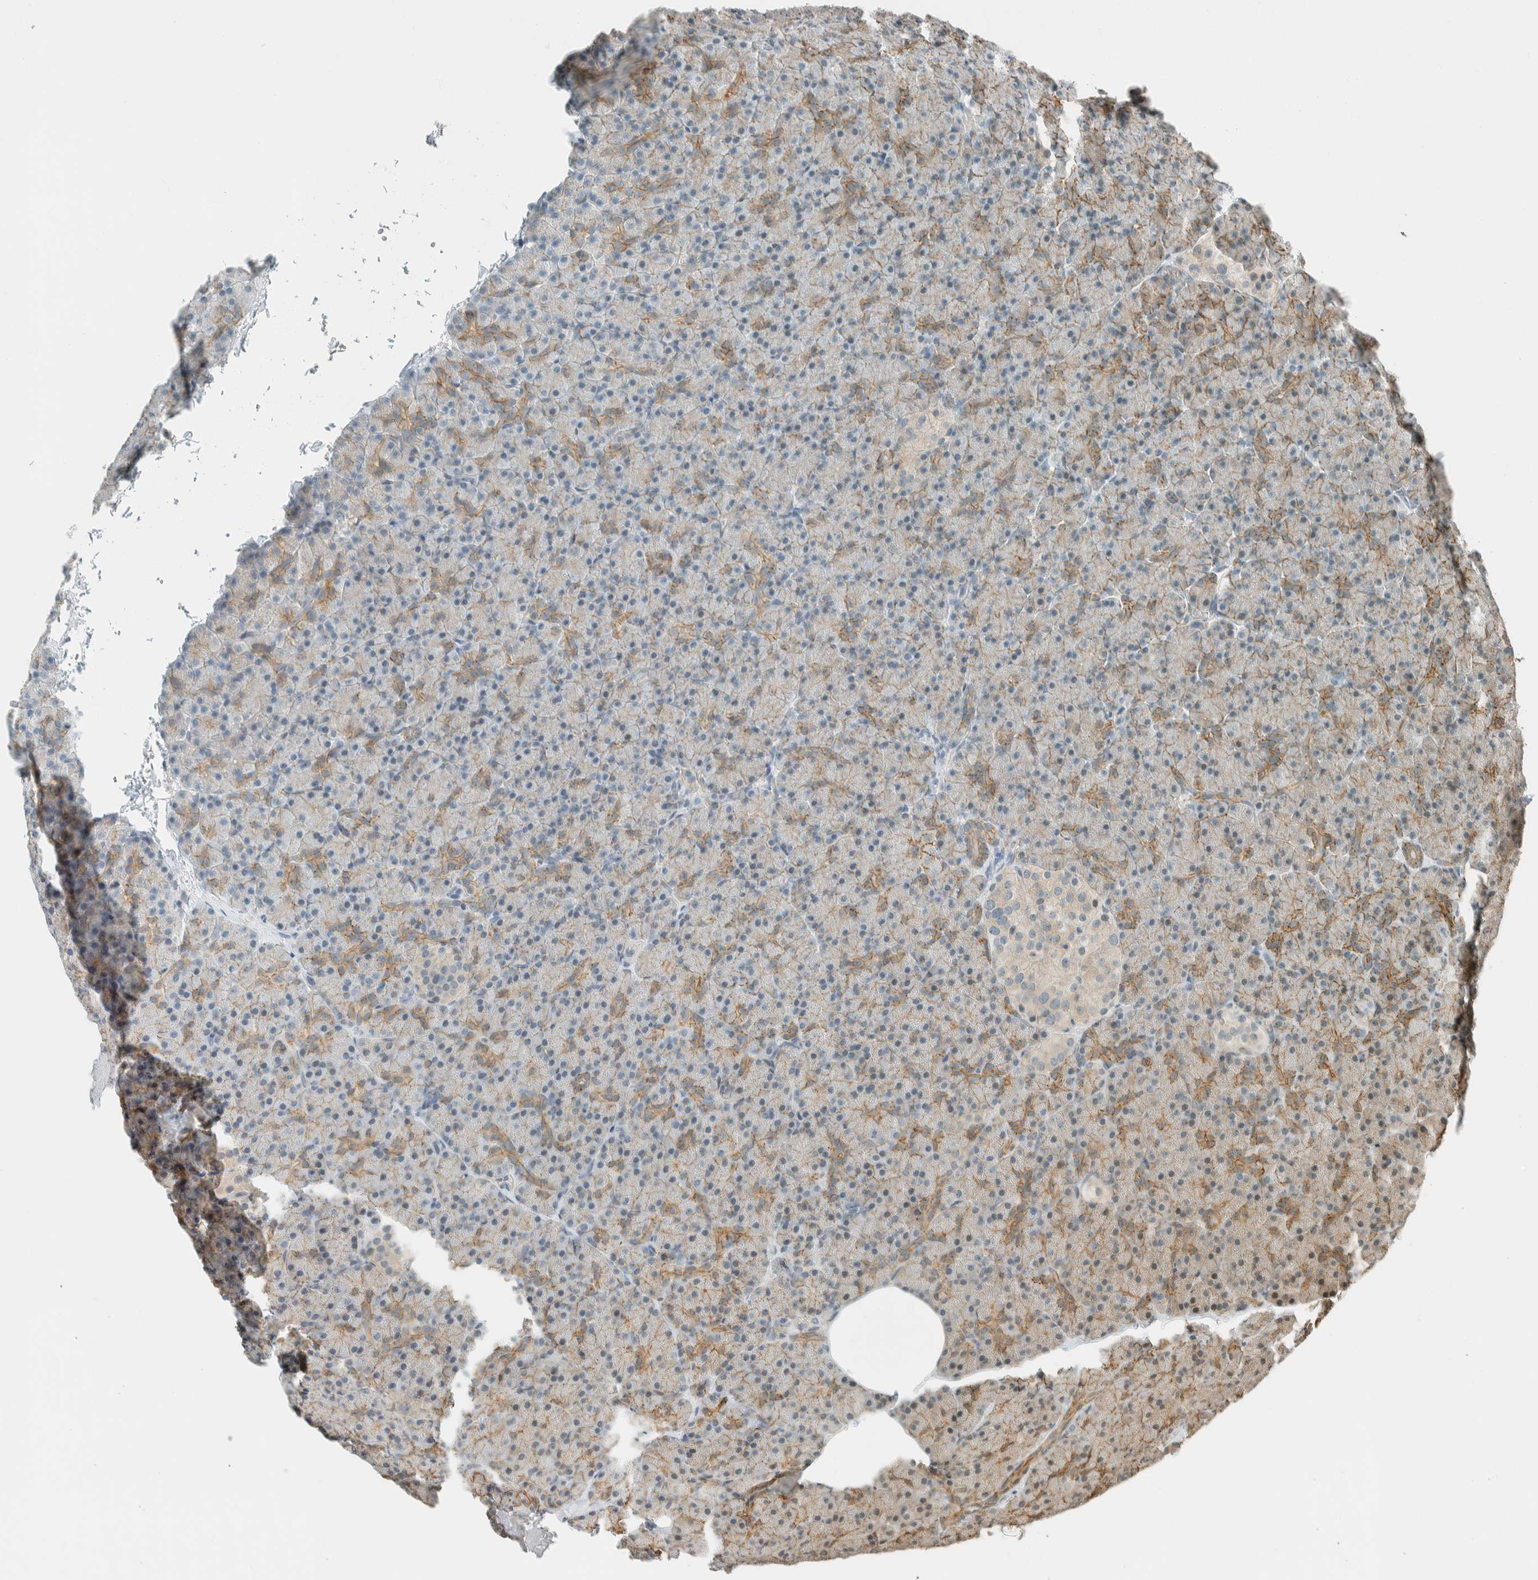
{"staining": {"intensity": "moderate", "quantity": "<25%", "location": "cytoplasmic/membranous"}, "tissue": "pancreas", "cell_type": "Exocrine glandular cells", "image_type": "normal", "snomed": [{"axis": "morphology", "description": "Normal tissue, NOS"}, {"axis": "topography", "description": "Pancreas"}], "caption": "Protein expression analysis of unremarkable human pancreas reveals moderate cytoplasmic/membranous staining in approximately <25% of exocrine glandular cells. Immunohistochemistry (ihc) stains the protein of interest in brown and the nuclei are stained blue.", "gene": "NIBAN2", "patient": {"sex": "female", "age": 43}}